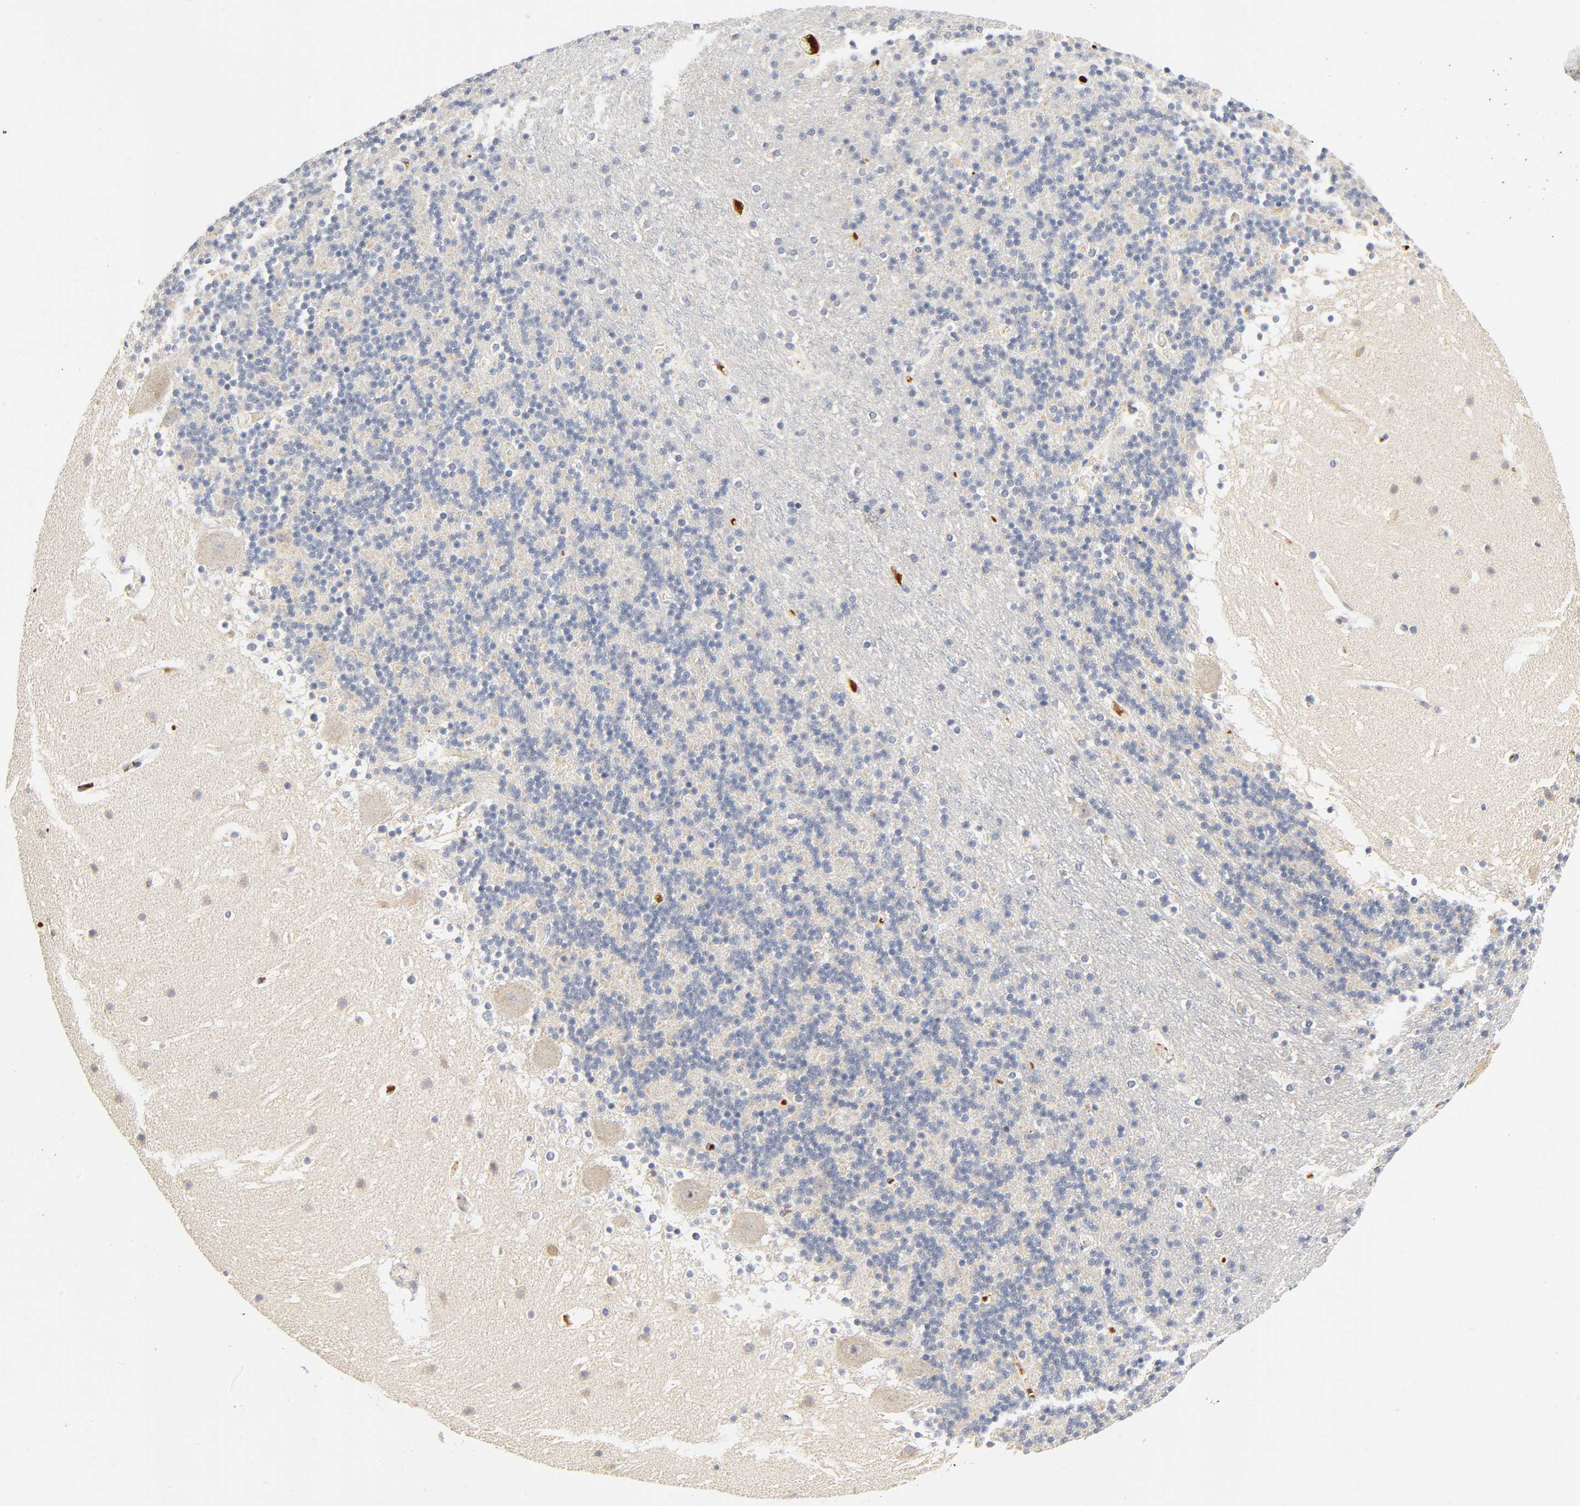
{"staining": {"intensity": "negative", "quantity": "none", "location": "none"}, "tissue": "cerebellum", "cell_type": "Cells in granular layer", "image_type": "normal", "snomed": [{"axis": "morphology", "description": "Normal tissue, NOS"}, {"axis": "topography", "description": "Cerebellum"}], "caption": "IHC photomicrograph of normal cerebellum: cerebellum stained with DAB (3,3'-diaminobenzidine) exhibits no significant protein staining in cells in granular layer. Nuclei are stained in blue.", "gene": "NRP1", "patient": {"sex": "male", "age": 45}}